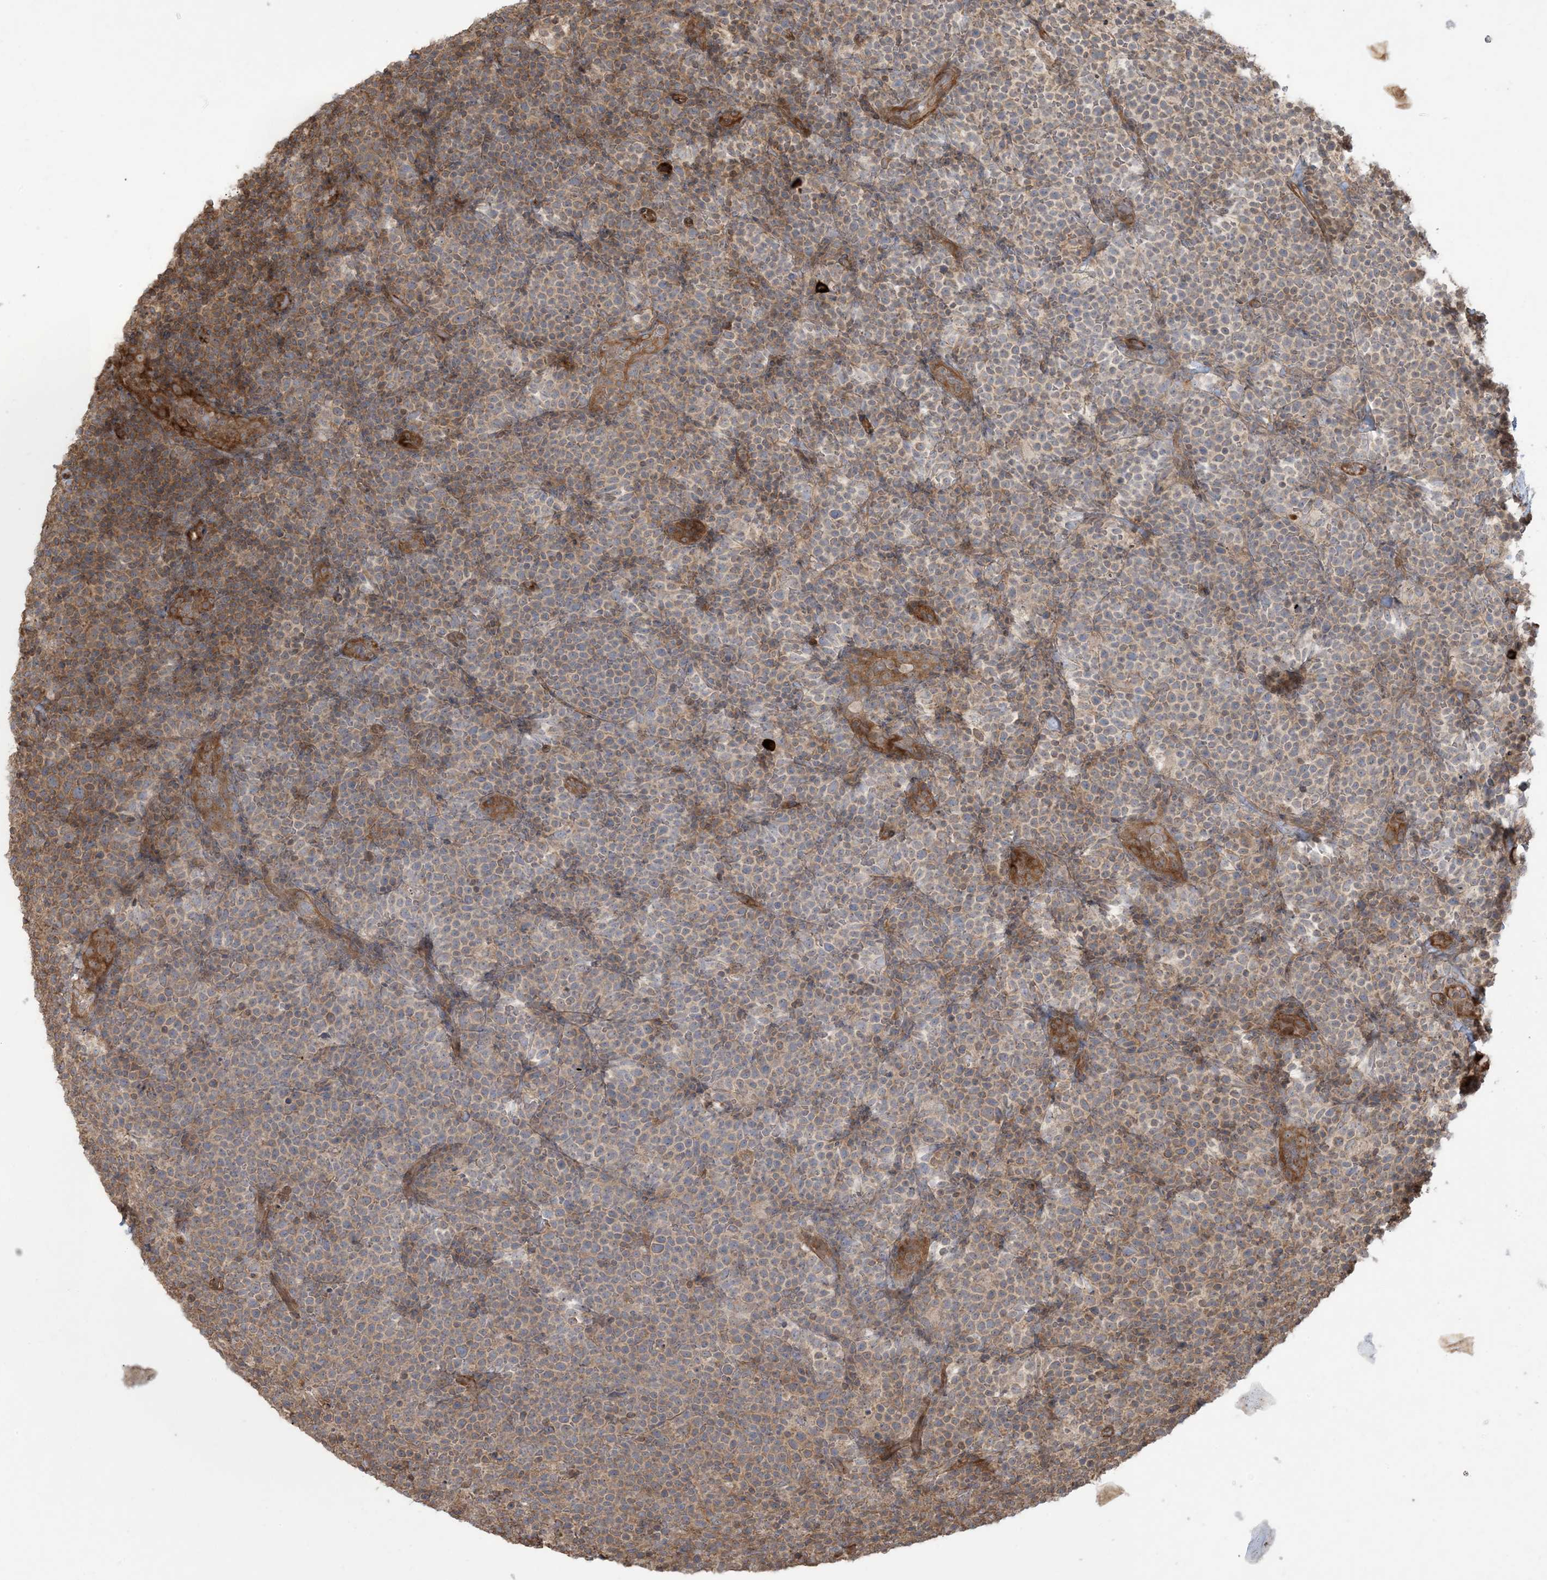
{"staining": {"intensity": "moderate", "quantity": ">75%", "location": "cytoplasmic/membranous"}, "tissue": "lymphoma", "cell_type": "Tumor cells", "image_type": "cancer", "snomed": [{"axis": "morphology", "description": "Malignant lymphoma, non-Hodgkin's type, High grade"}, {"axis": "topography", "description": "Lymph node"}], "caption": "Moderate cytoplasmic/membranous positivity for a protein is seen in approximately >75% of tumor cells of high-grade malignant lymphoma, non-Hodgkin's type using immunohistochemistry (IHC).", "gene": "KLHL18", "patient": {"sex": "male", "age": 61}}